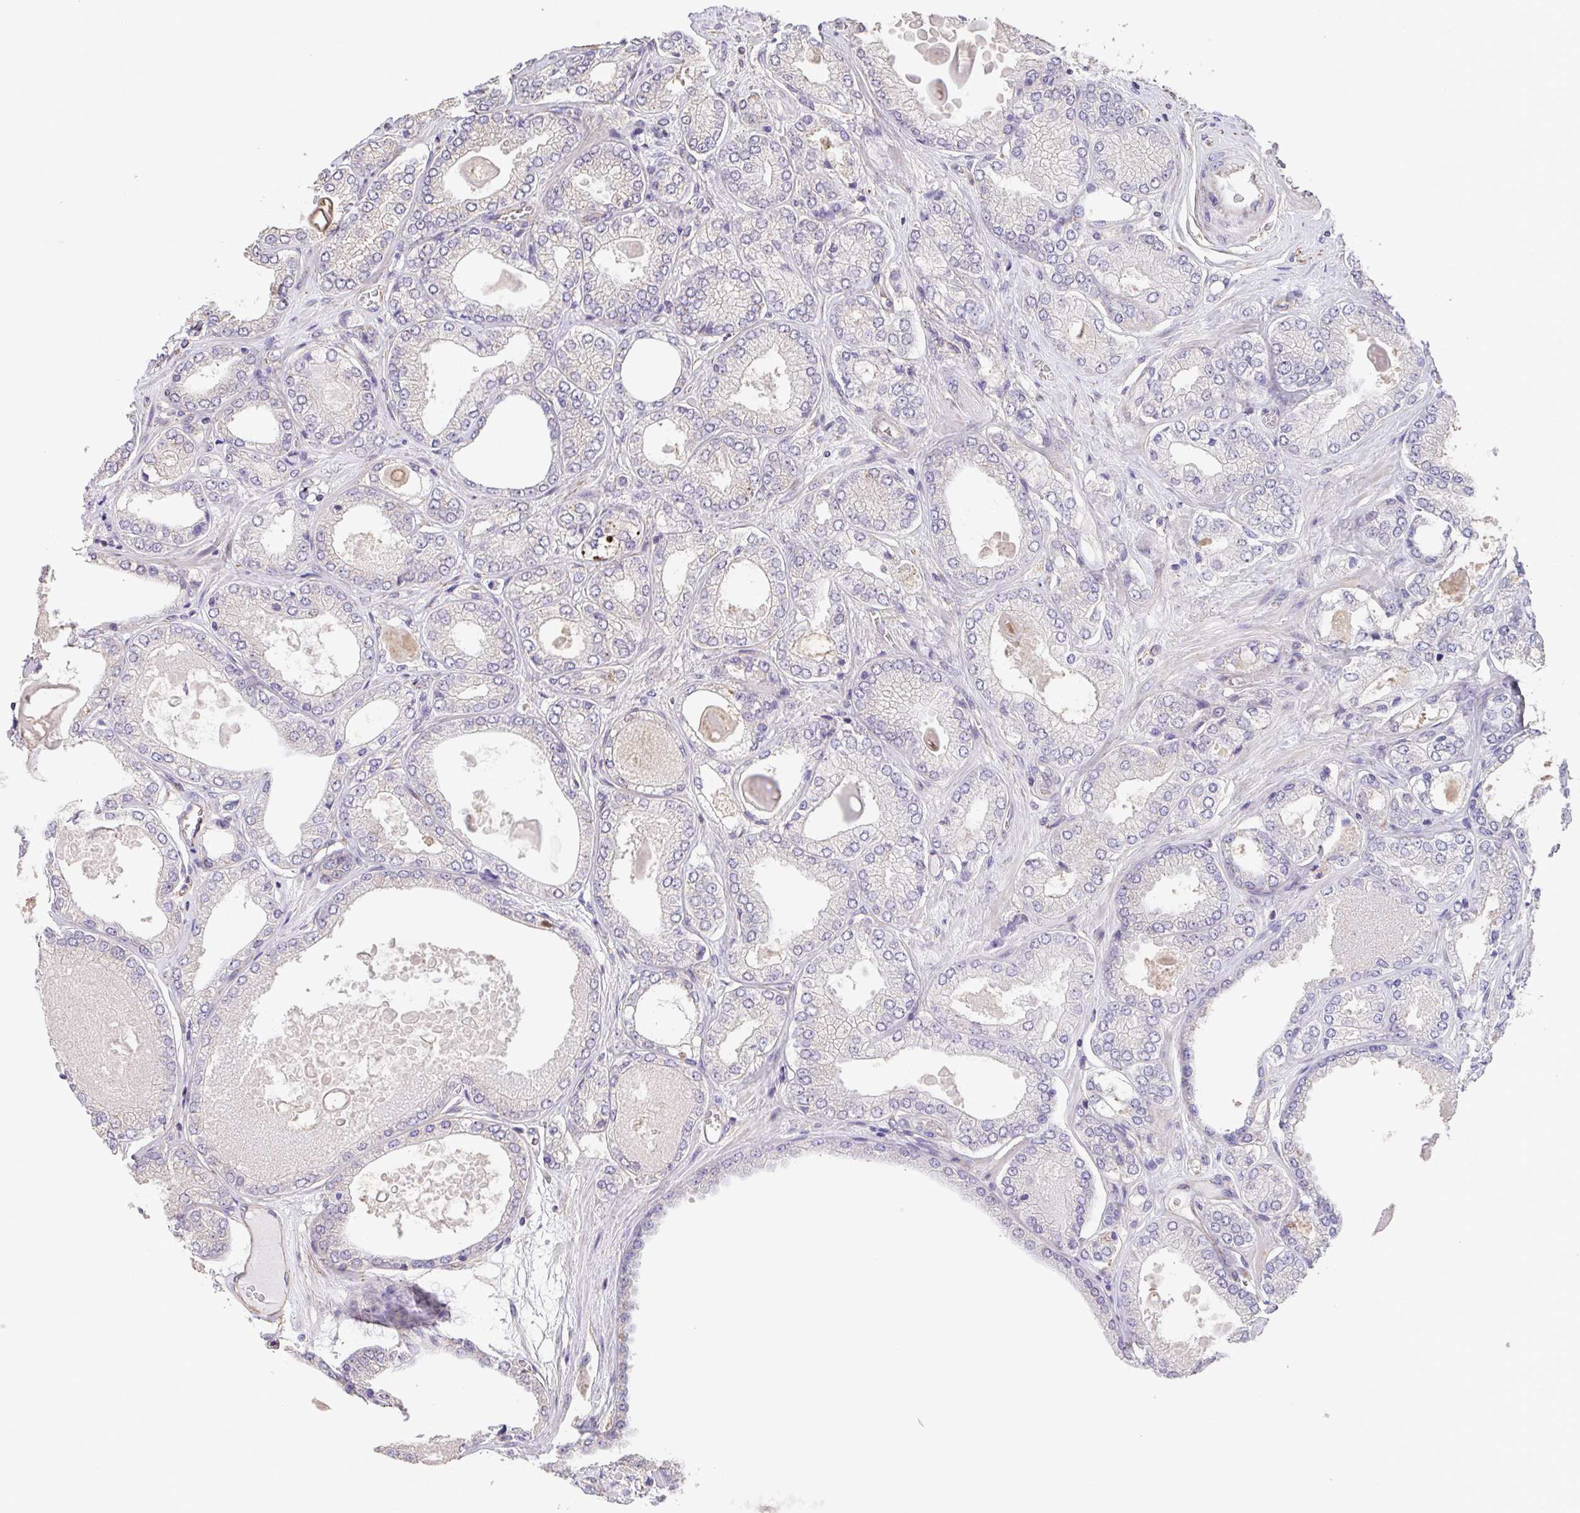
{"staining": {"intensity": "negative", "quantity": "none", "location": "none"}, "tissue": "prostate cancer", "cell_type": "Tumor cells", "image_type": "cancer", "snomed": [{"axis": "morphology", "description": "Adenocarcinoma, High grade"}, {"axis": "topography", "description": "Prostate"}], "caption": "Tumor cells are negative for protein expression in human adenocarcinoma (high-grade) (prostate).", "gene": "RUNDC3B", "patient": {"sex": "male", "age": 68}}